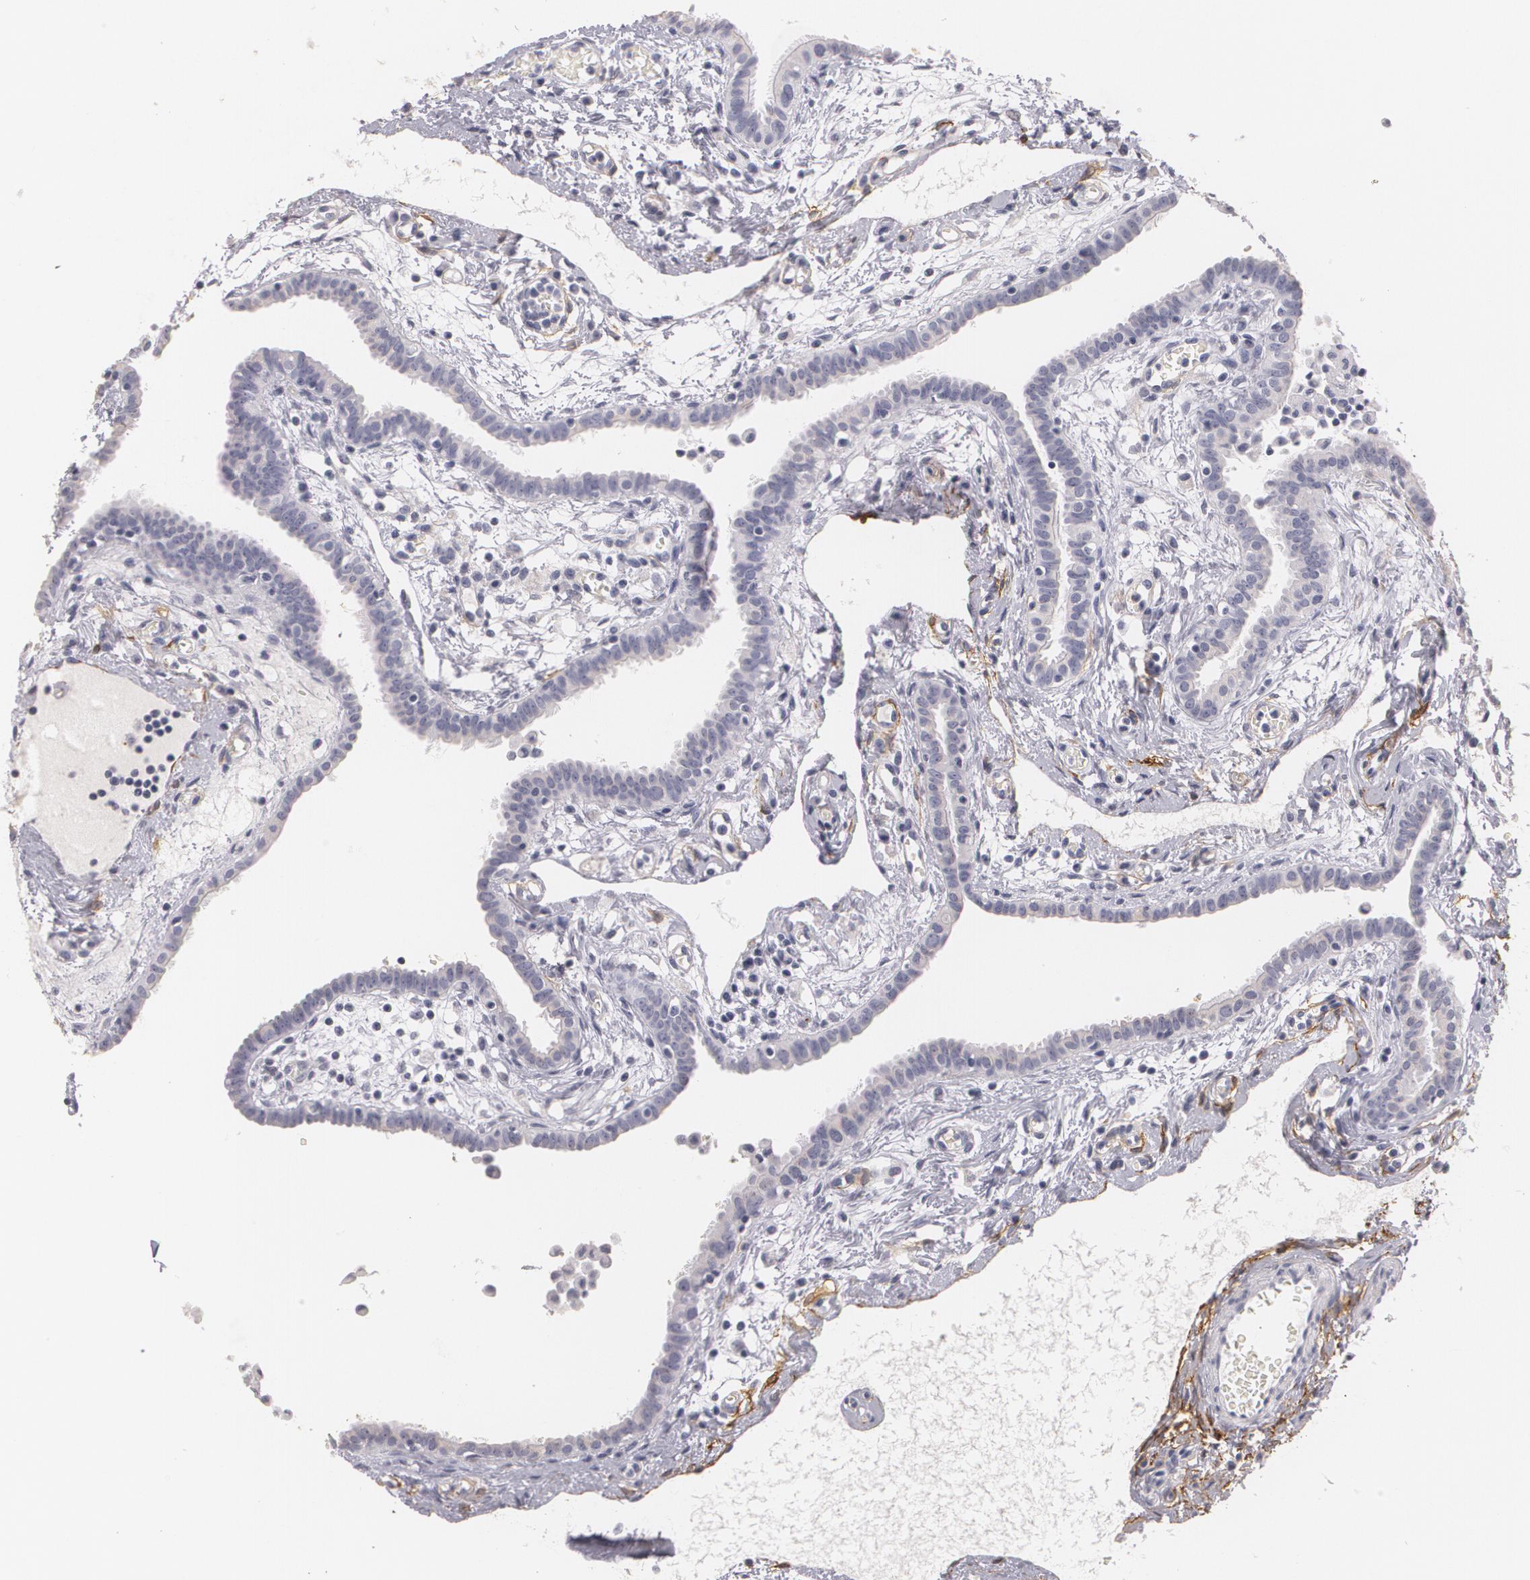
{"staining": {"intensity": "negative", "quantity": "none", "location": "none"}, "tissue": "fallopian tube", "cell_type": "Glandular cells", "image_type": "normal", "snomed": [{"axis": "morphology", "description": "Normal tissue, NOS"}, {"axis": "topography", "description": "Fallopian tube"}], "caption": "Immunohistochemical staining of unremarkable fallopian tube reveals no significant expression in glandular cells.", "gene": "NGFR", "patient": {"sex": "female", "age": 54}}